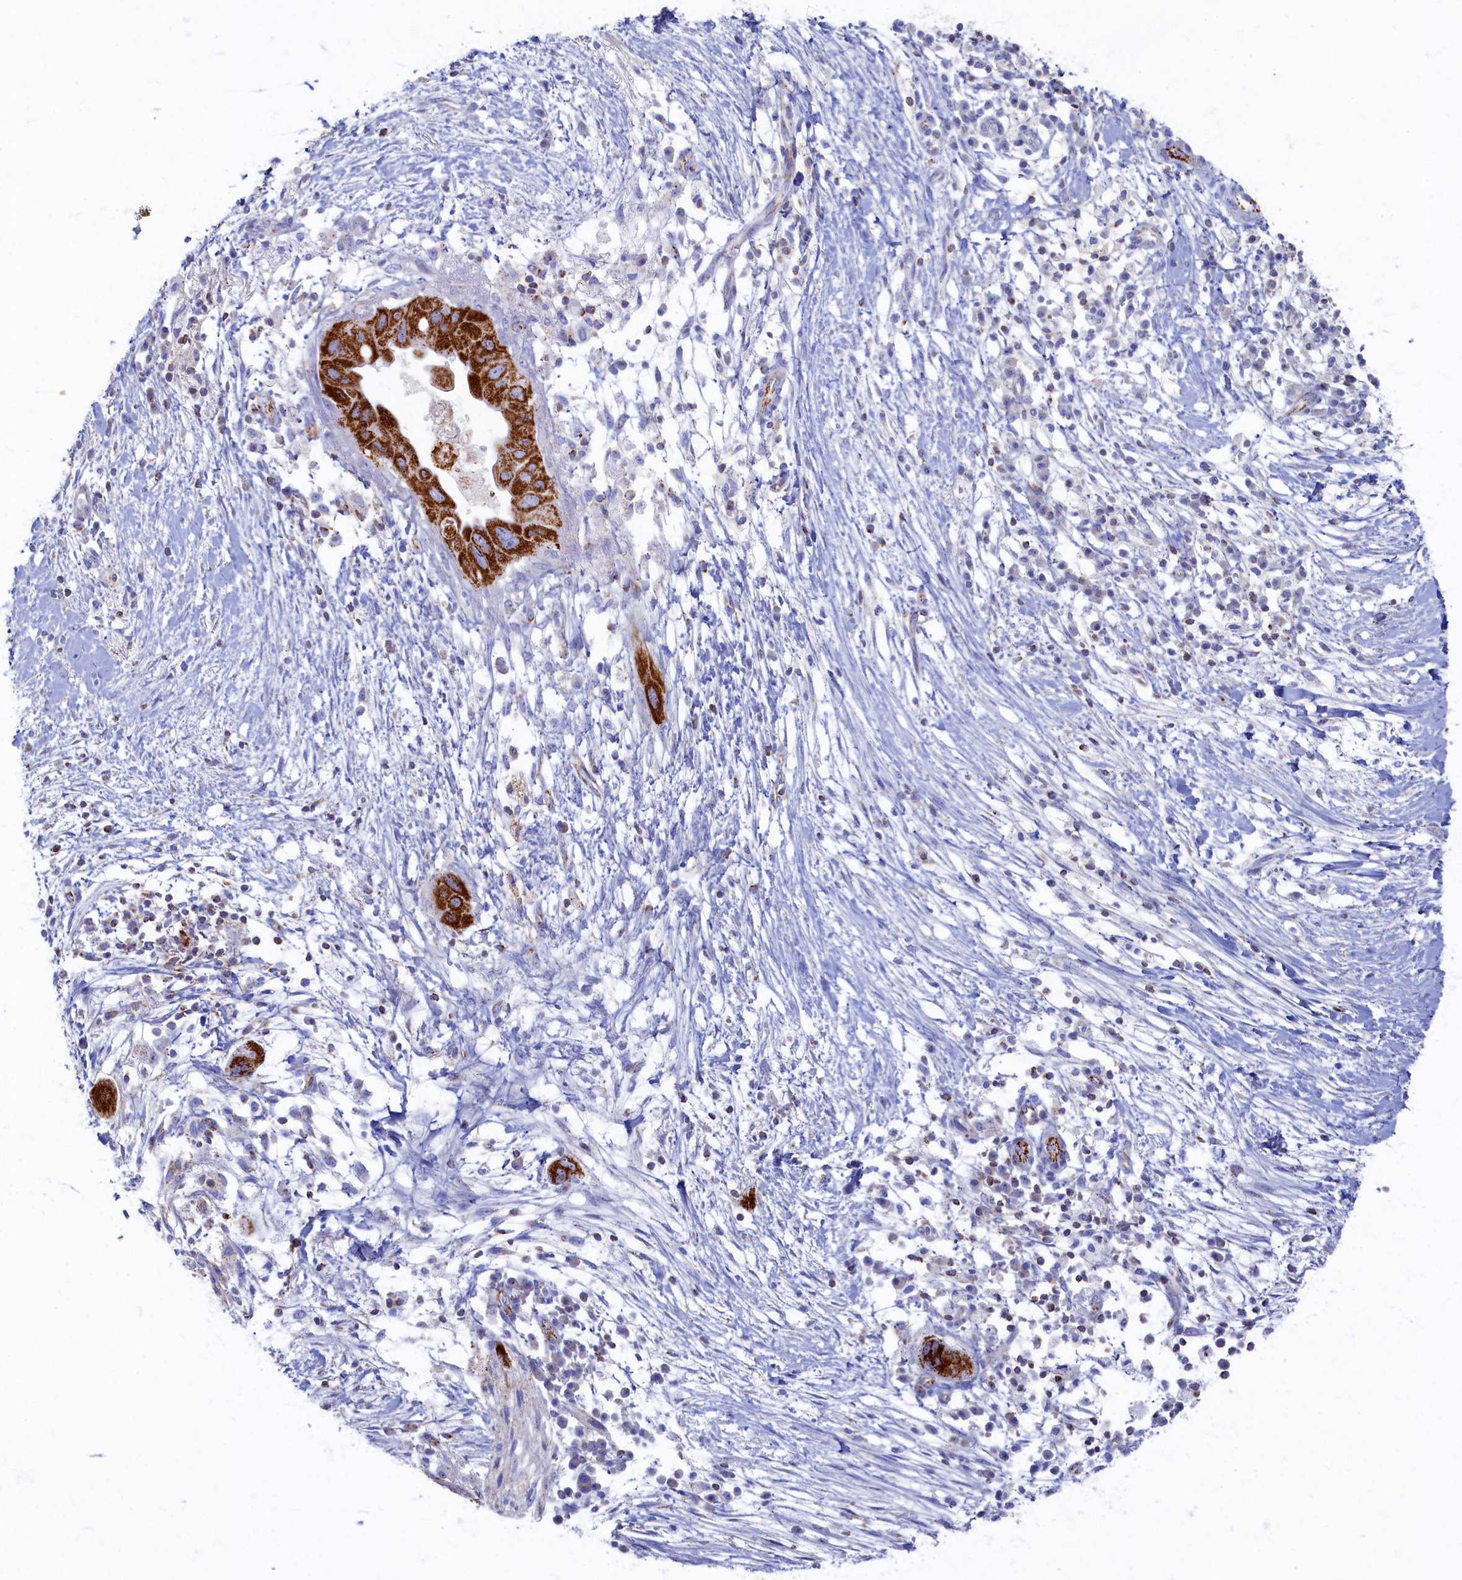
{"staining": {"intensity": "strong", "quantity": ">75%", "location": "cytoplasmic/membranous"}, "tissue": "pancreatic cancer", "cell_type": "Tumor cells", "image_type": "cancer", "snomed": [{"axis": "morphology", "description": "Adenocarcinoma, NOS"}, {"axis": "topography", "description": "Pancreas"}], "caption": "Immunohistochemistry staining of pancreatic cancer, which shows high levels of strong cytoplasmic/membranous expression in approximately >75% of tumor cells indicating strong cytoplasmic/membranous protein staining. The staining was performed using DAB (brown) for protein detection and nuclei were counterstained in hematoxylin (blue).", "gene": "OCIAD2", "patient": {"sex": "male", "age": 68}}